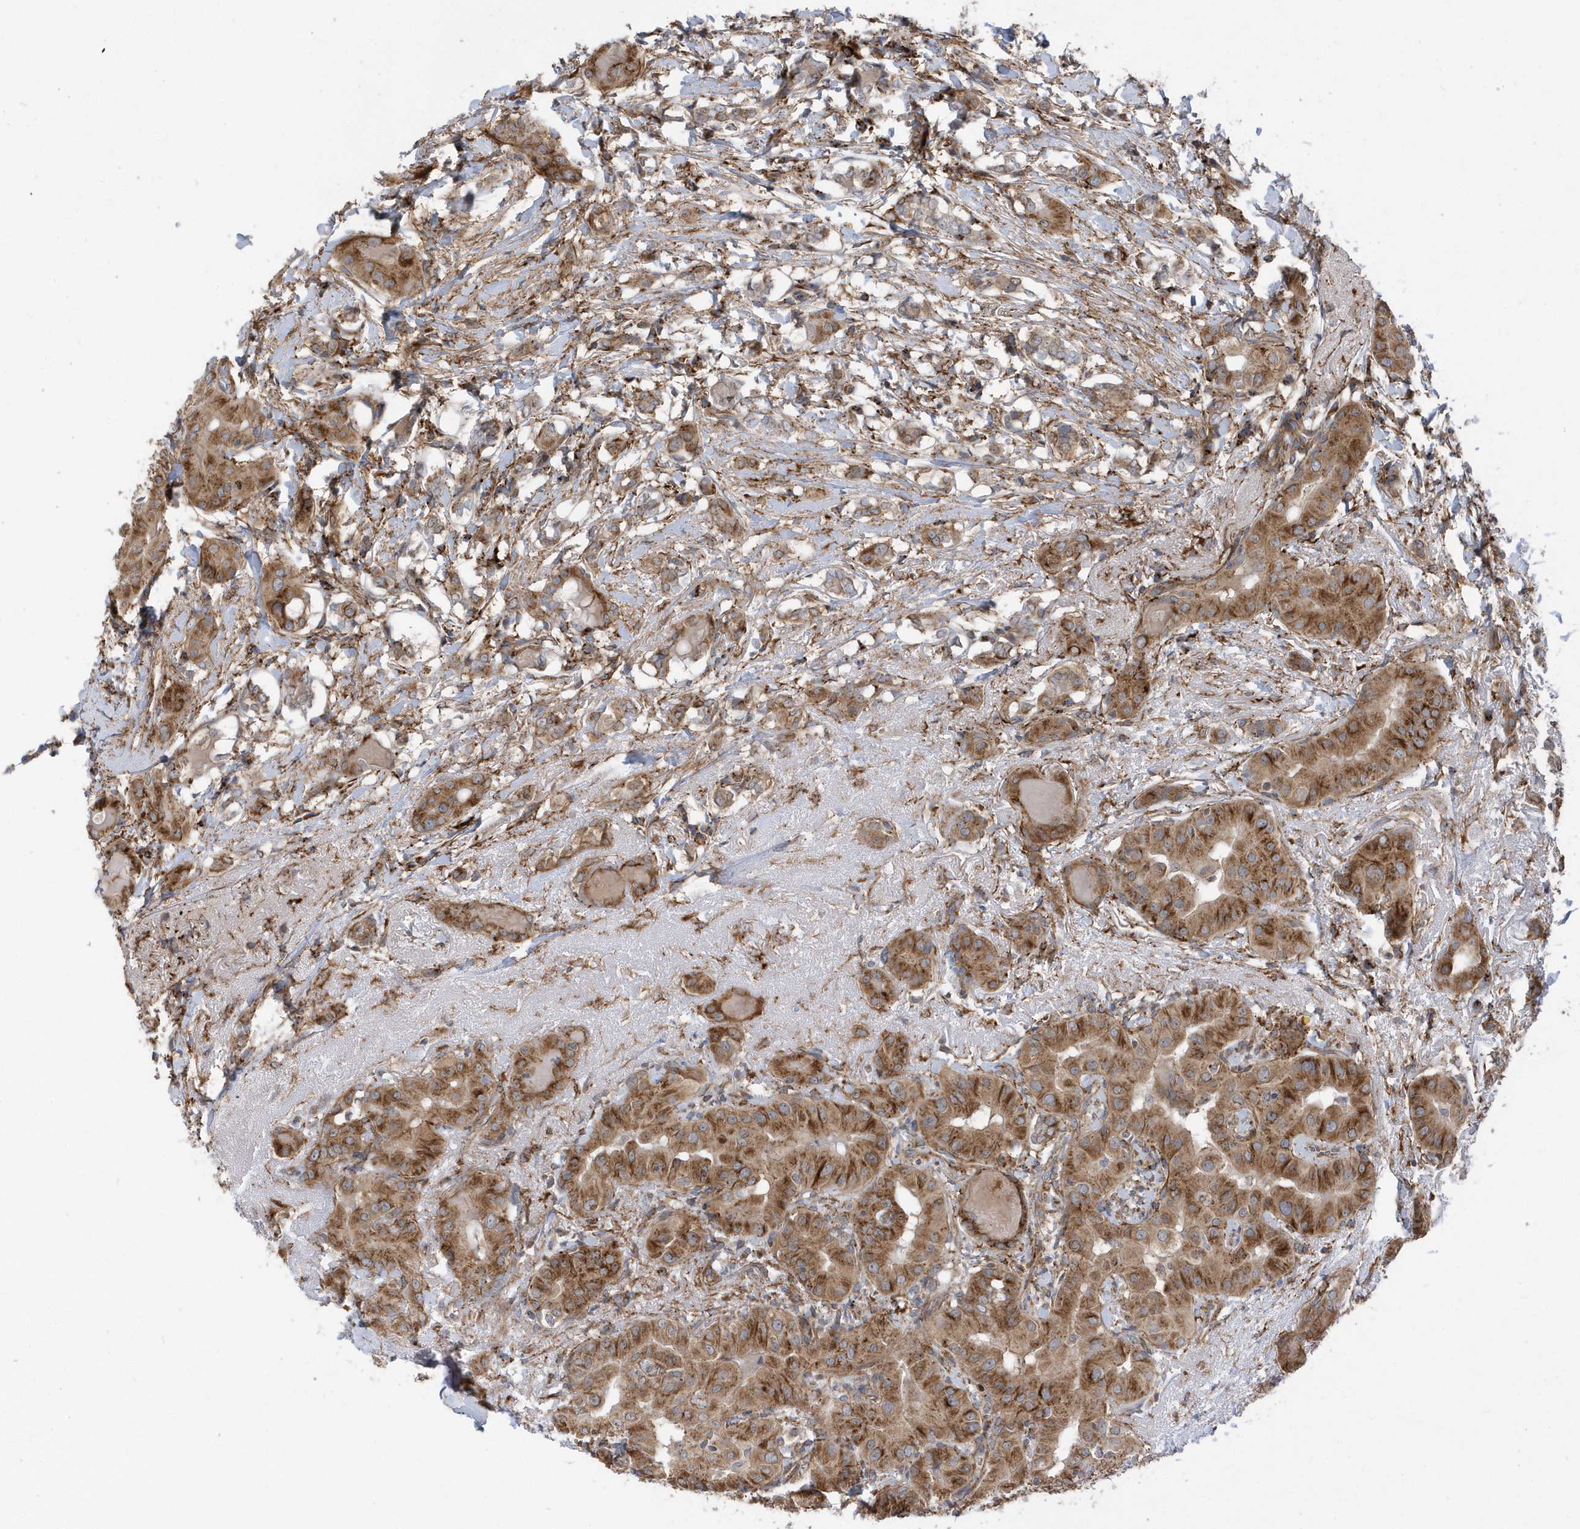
{"staining": {"intensity": "moderate", "quantity": ">75%", "location": "cytoplasmic/membranous"}, "tissue": "thyroid cancer", "cell_type": "Tumor cells", "image_type": "cancer", "snomed": [{"axis": "morphology", "description": "Papillary adenocarcinoma, NOS"}, {"axis": "topography", "description": "Thyroid gland"}], "caption": "Immunohistochemistry (IHC) staining of thyroid cancer (papillary adenocarcinoma), which shows medium levels of moderate cytoplasmic/membranous expression in approximately >75% of tumor cells indicating moderate cytoplasmic/membranous protein staining. The staining was performed using DAB (3,3'-diaminobenzidine) (brown) for protein detection and nuclei were counterstained in hematoxylin (blue).", "gene": "HRH4", "patient": {"sex": "male", "age": 33}}